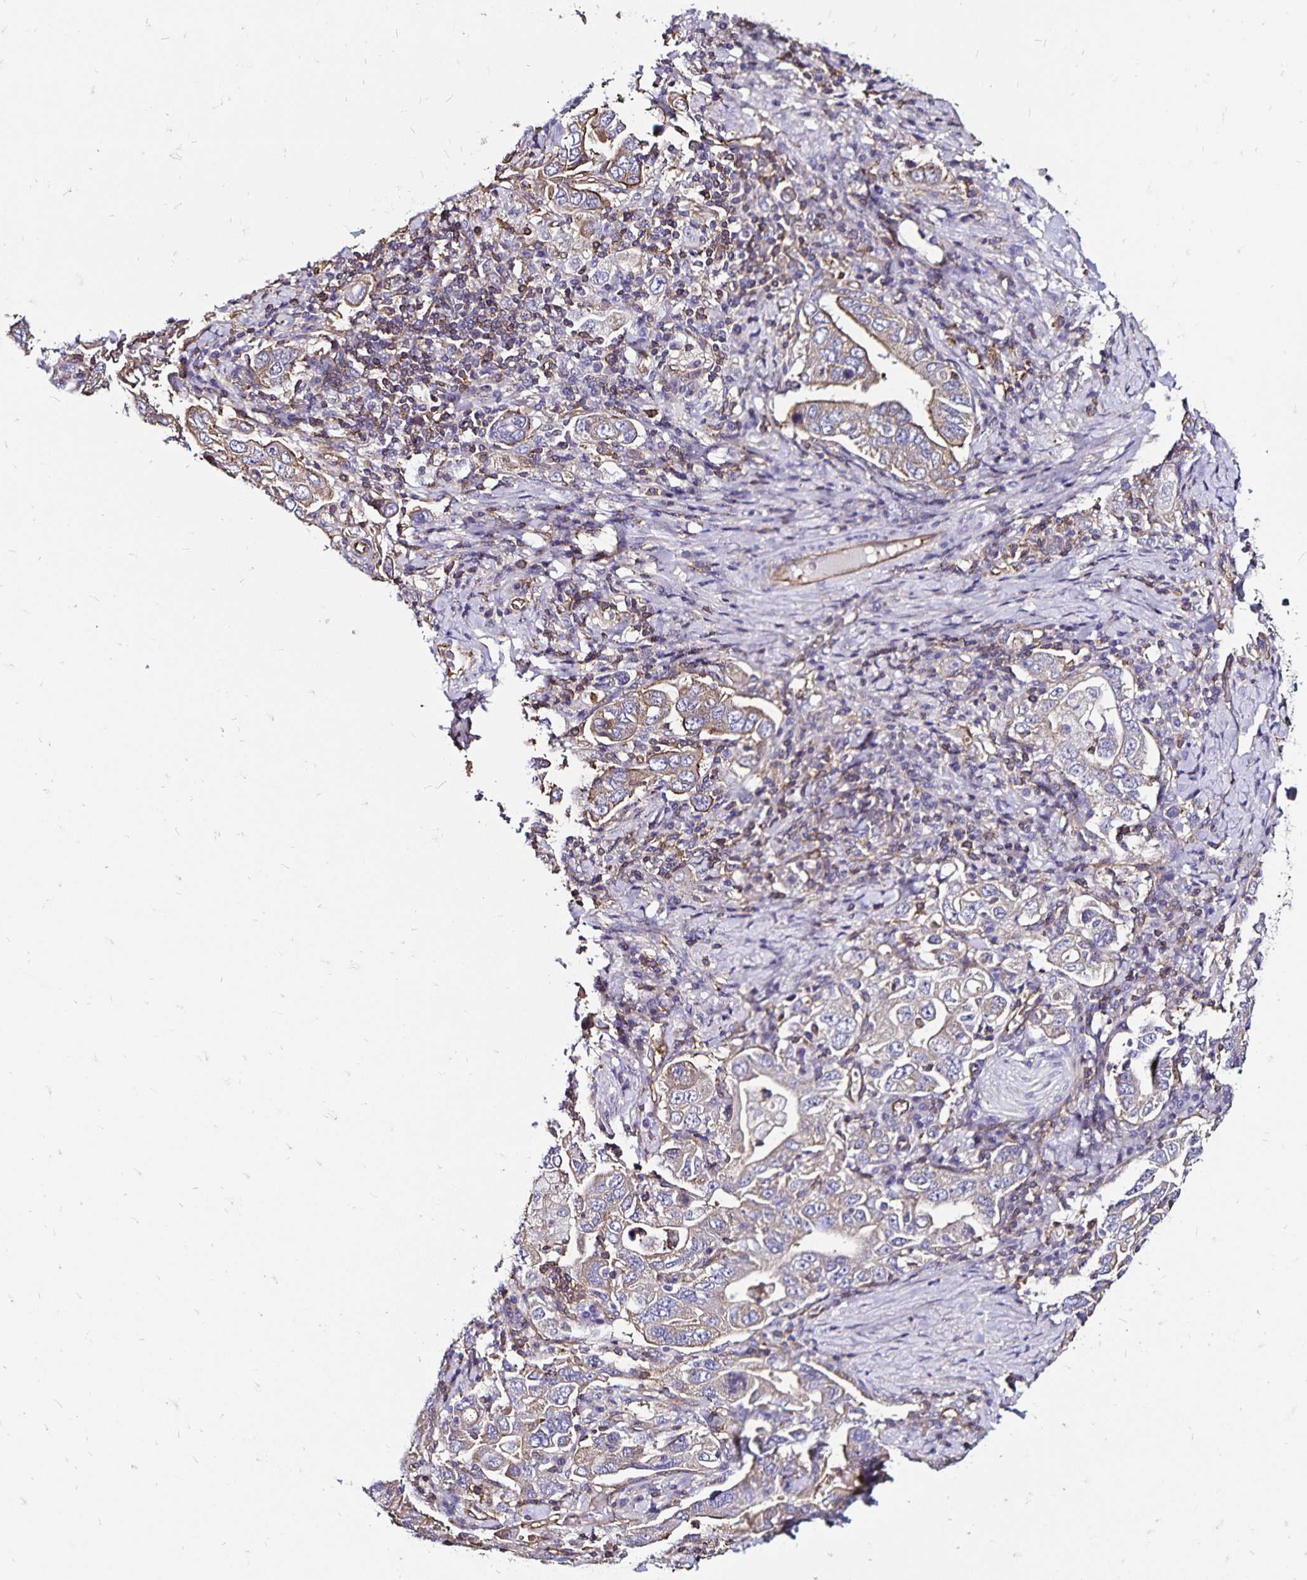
{"staining": {"intensity": "weak", "quantity": "<25%", "location": "cytoplasmic/membranous"}, "tissue": "stomach cancer", "cell_type": "Tumor cells", "image_type": "cancer", "snomed": [{"axis": "morphology", "description": "Adenocarcinoma, NOS"}, {"axis": "topography", "description": "Stomach, upper"}, {"axis": "topography", "description": "Stomach"}], "caption": "Human stomach cancer stained for a protein using IHC reveals no expression in tumor cells.", "gene": "RPRML", "patient": {"sex": "male", "age": 62}}